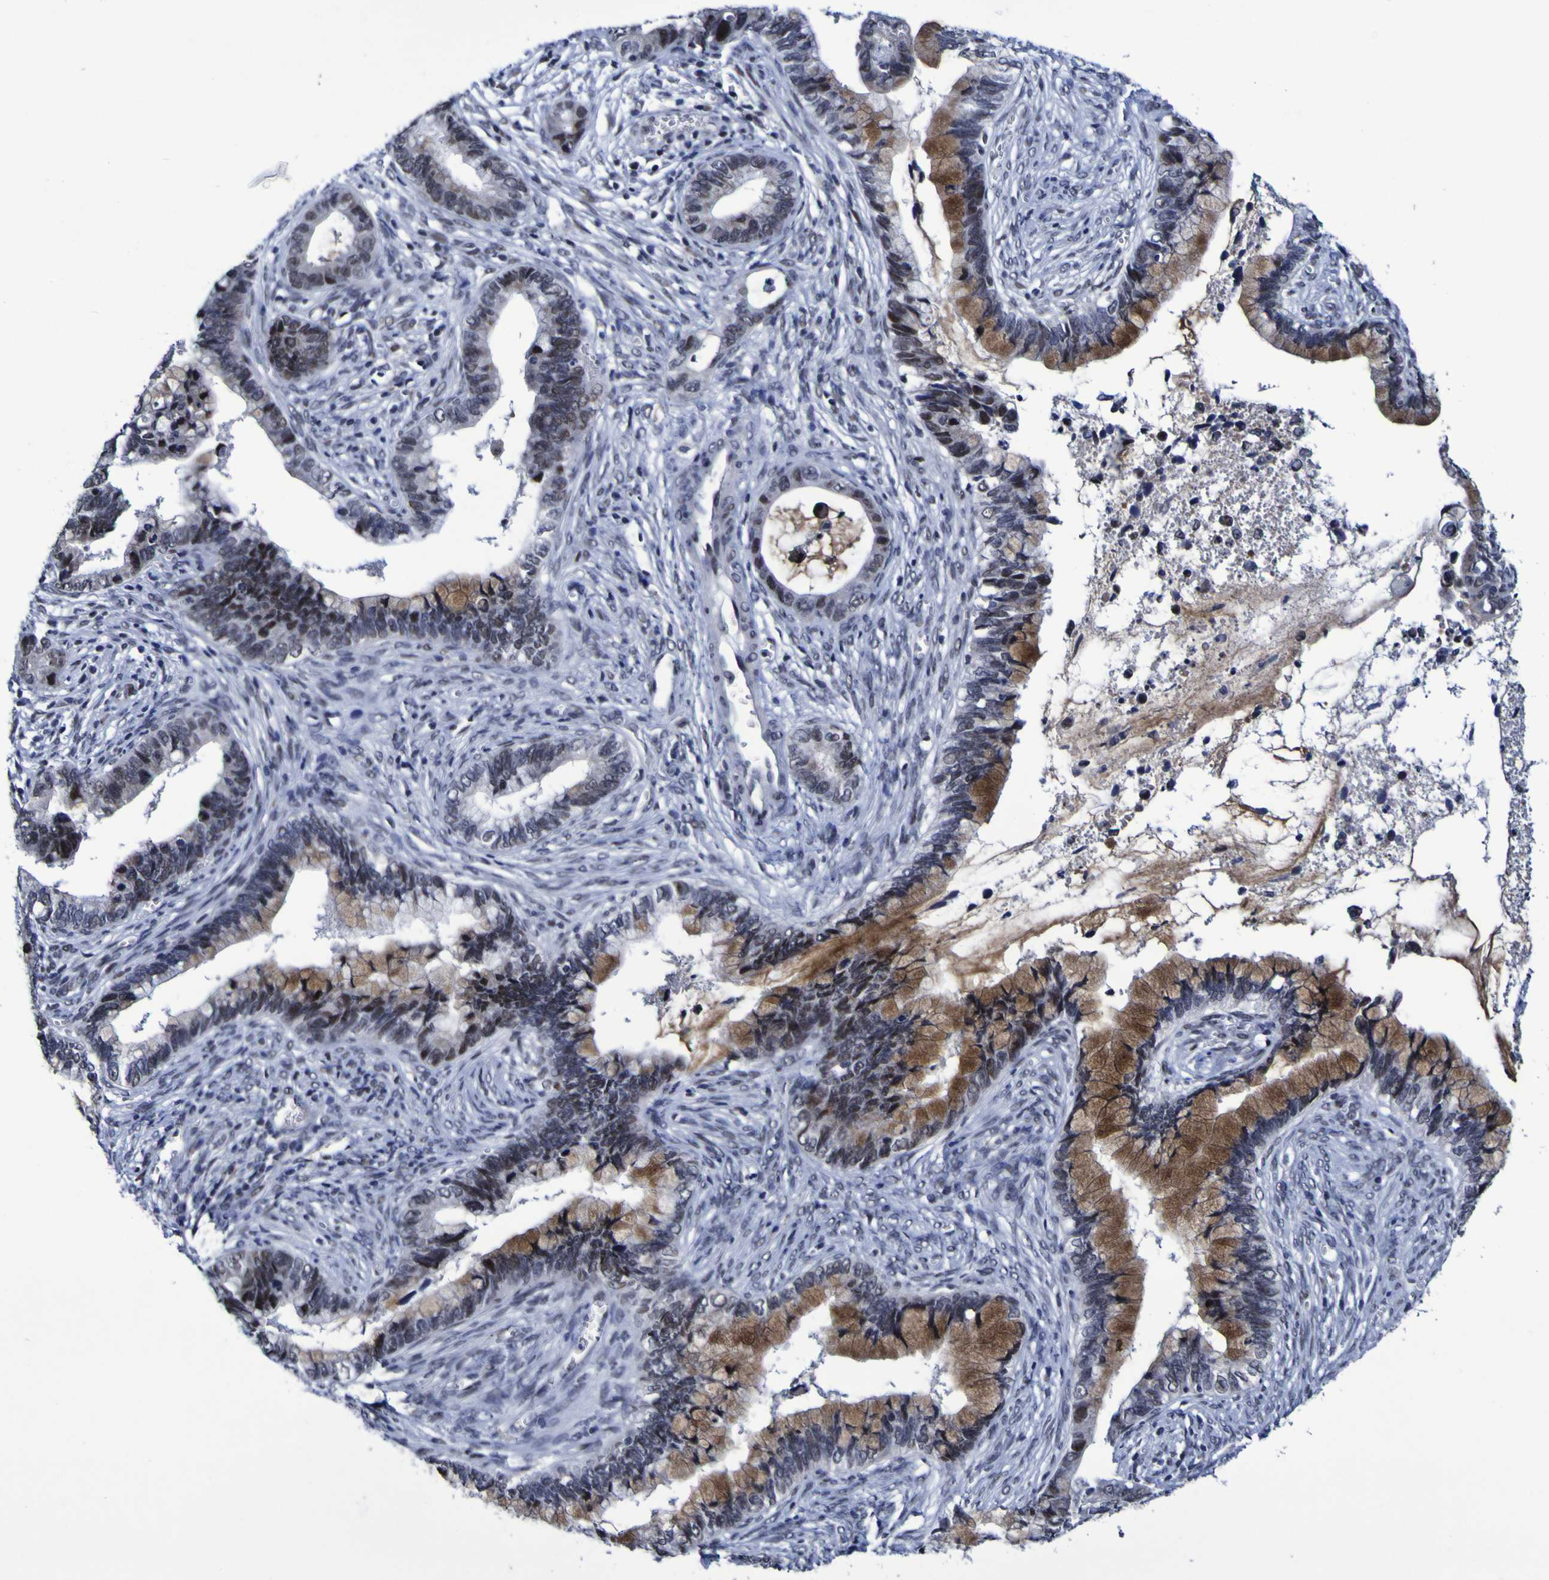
{"staining": {"intensity": "moderate", "quantity": ">75%", "location": "cytoplasmic/membranous,nuclear"}, "tissue": "cervical cancer", "cell_type": "Tumor cells", "image_type": "cancer", "snomed": [{"axis": "morphology", "description": "Adenocarcinoma, NOS"}, {"axis": "topography", "description": "Cervix"}], "caption": "A histopathology image showing moderate cytoplasmic/membranous and nuclear expression in approximately >75% of tumor cells in cervical adenocarcinoma, as visualized by brown immunohistochemical staining.", "gene": "MBD3", "patient": {"sex": "female", "age": 44}}